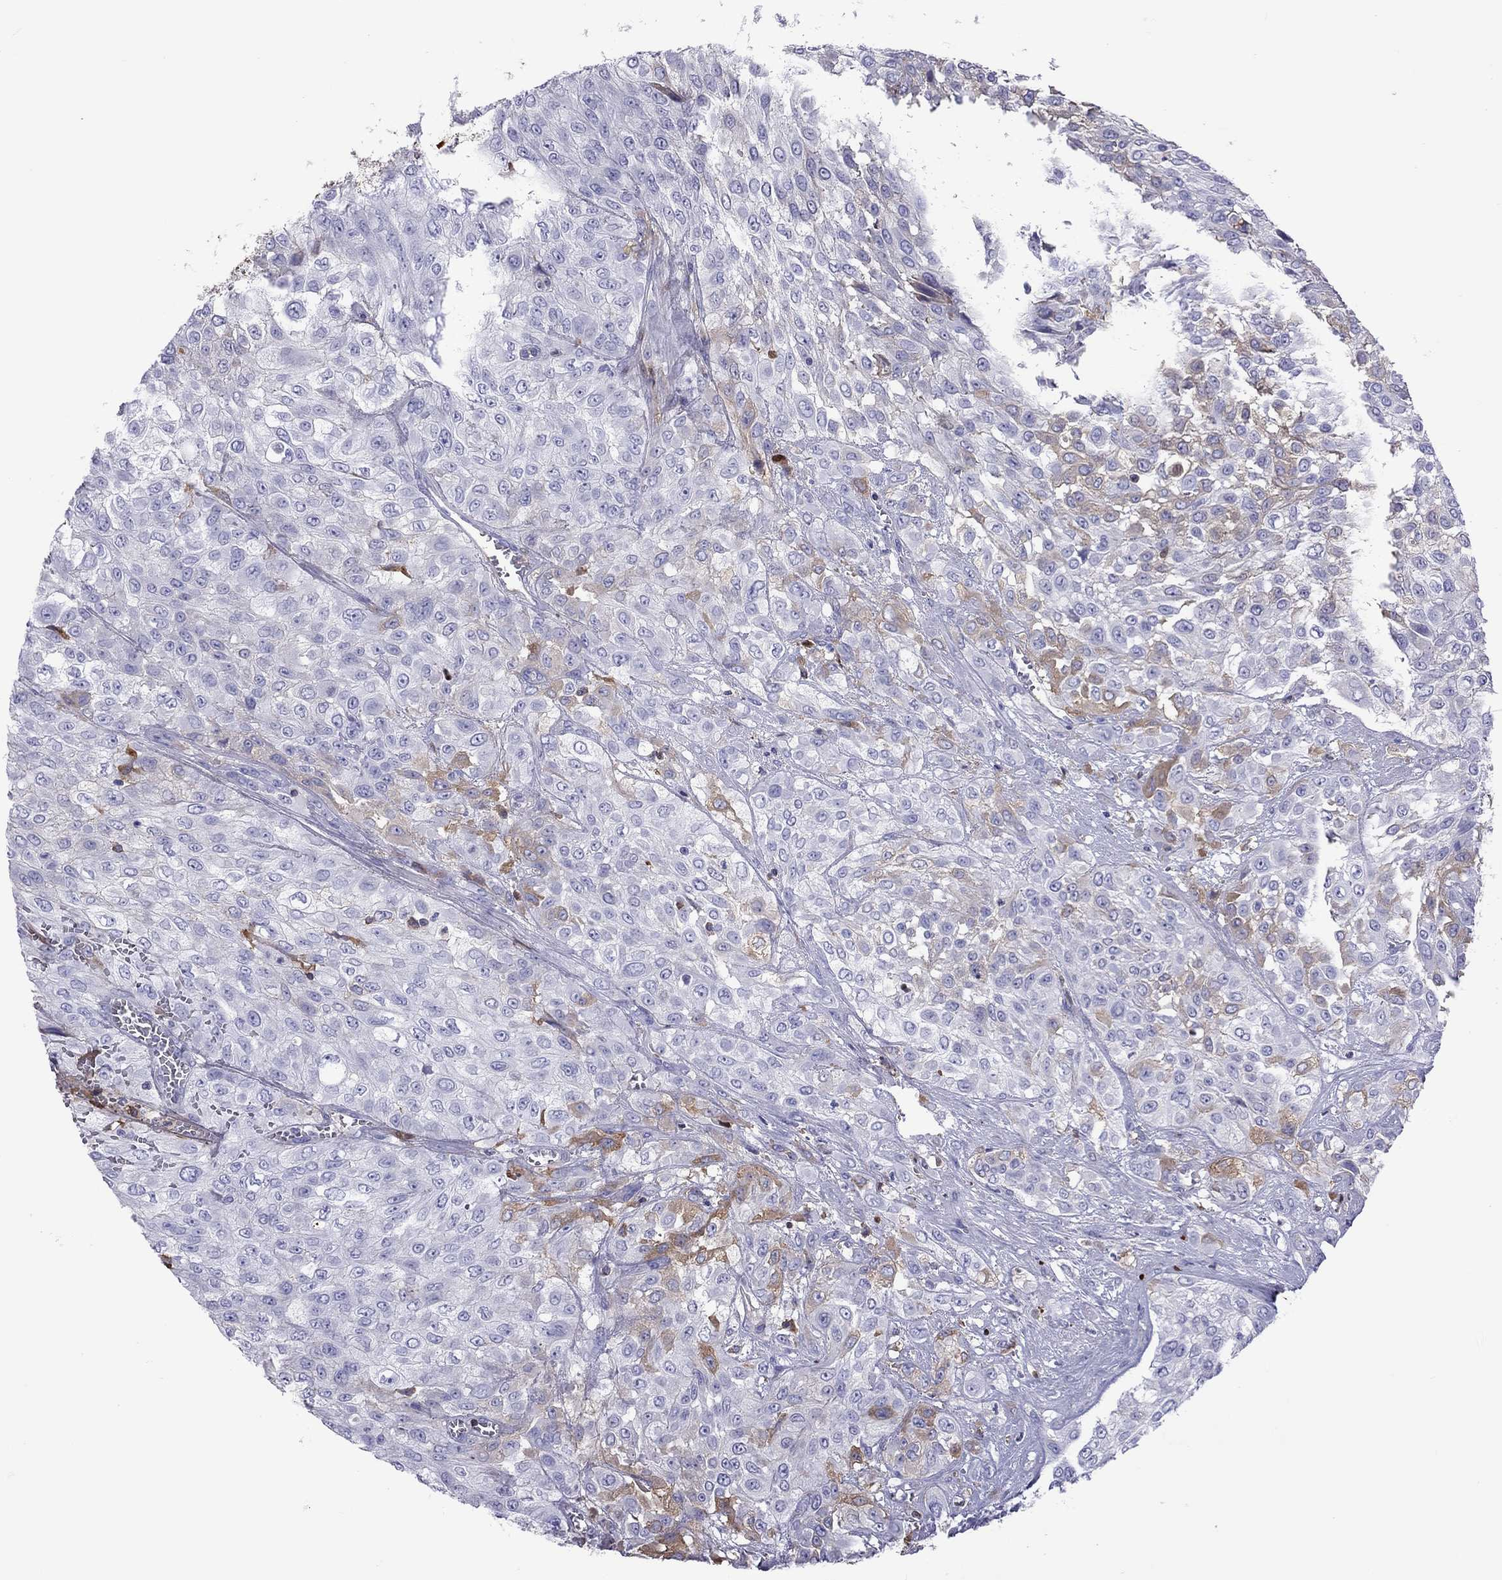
{"staining": {"intensity": "moderate", "quantity": "<25%", "location": "cytoplasmic/membranous"}, "tissue": "urothelial cancer", "cell_type": "Tumor cells", "image_type": "cancer", "snomed": [{"axis": "morphology", "description": "Urothelial carcinoma, High grade"}, {"axis": "topography", "description": "Urinary bladder"}], "caption": "A brown stain highlights moderate cytoplasmic/membranous positivity of a protein in urothelial cancer tumor cells. Ihc stains the protein in brown and the nuclei are stained blue.", "gene": "SERPINA3", "patient": {"sex": "male", "age": 57}}